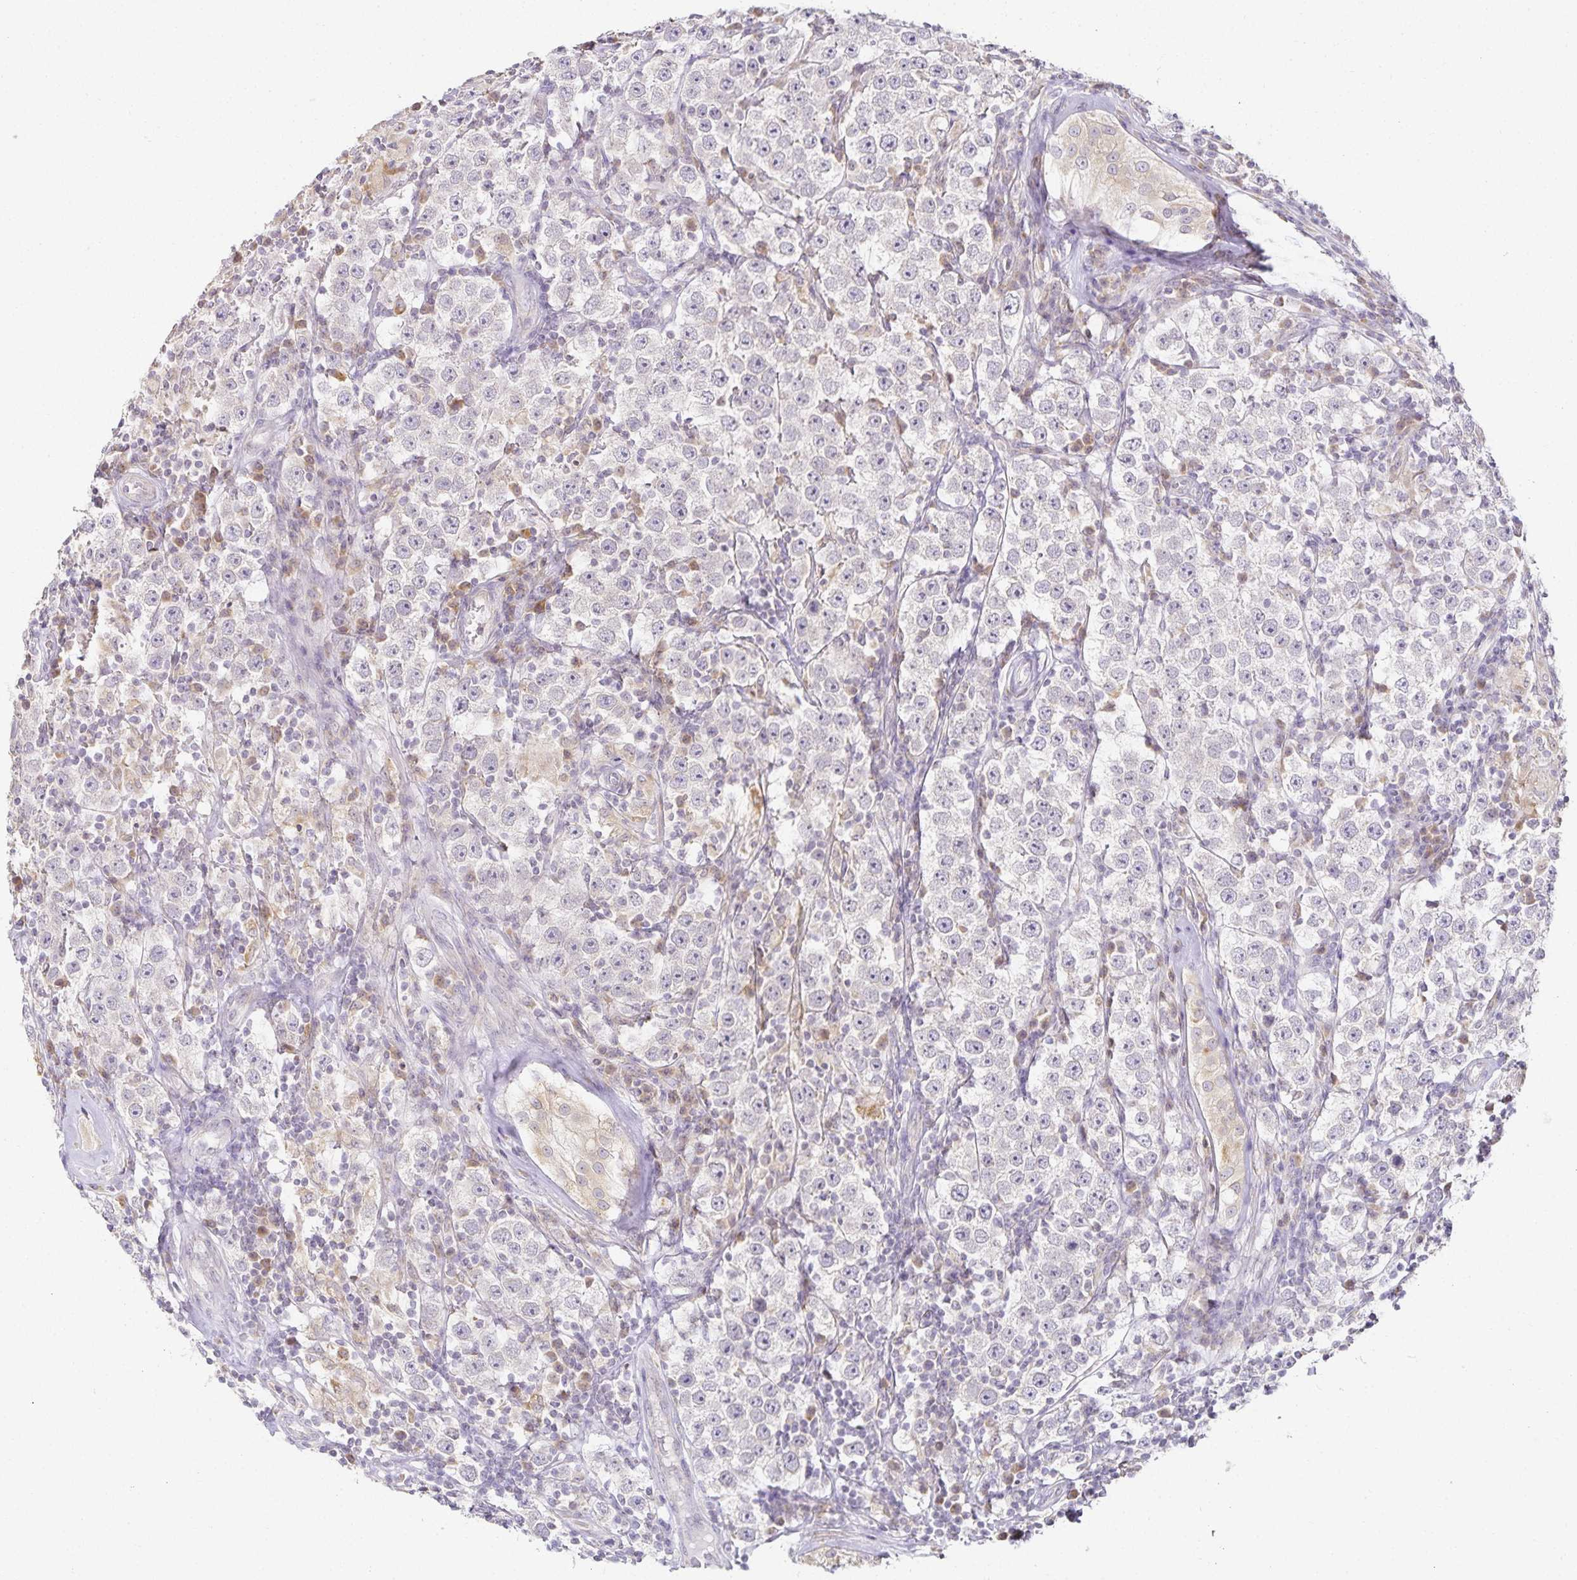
{"staining": {"intensity": "negative", "quantity": "none", "location": "none"}, "tissue": "urothelial cancer", "cell_type": "Tumor cells", "image_type": "cancer", "snomed": [{"axis": "morphology", "description": "Normal tissue, NOS"}, {"axis": "morphology", "description": "Urothelial carcinoma, High grade"}, {"axis": "morphology", "description": "Seminoma, NOS"}, {"axis": "morphology", "description": "Carcinoma, Embryonal, NOS"}, {"axis": "topography", "description": "Urinary bladder"}, {"axis": "topography", "description": "Testis"}], "caption": "This is an immunohistochemistry photomicrograph of seminoma. There is no positivity in tumor cells.", "gene": "GP2", "patient": {"sex": "male", "age": 41}}